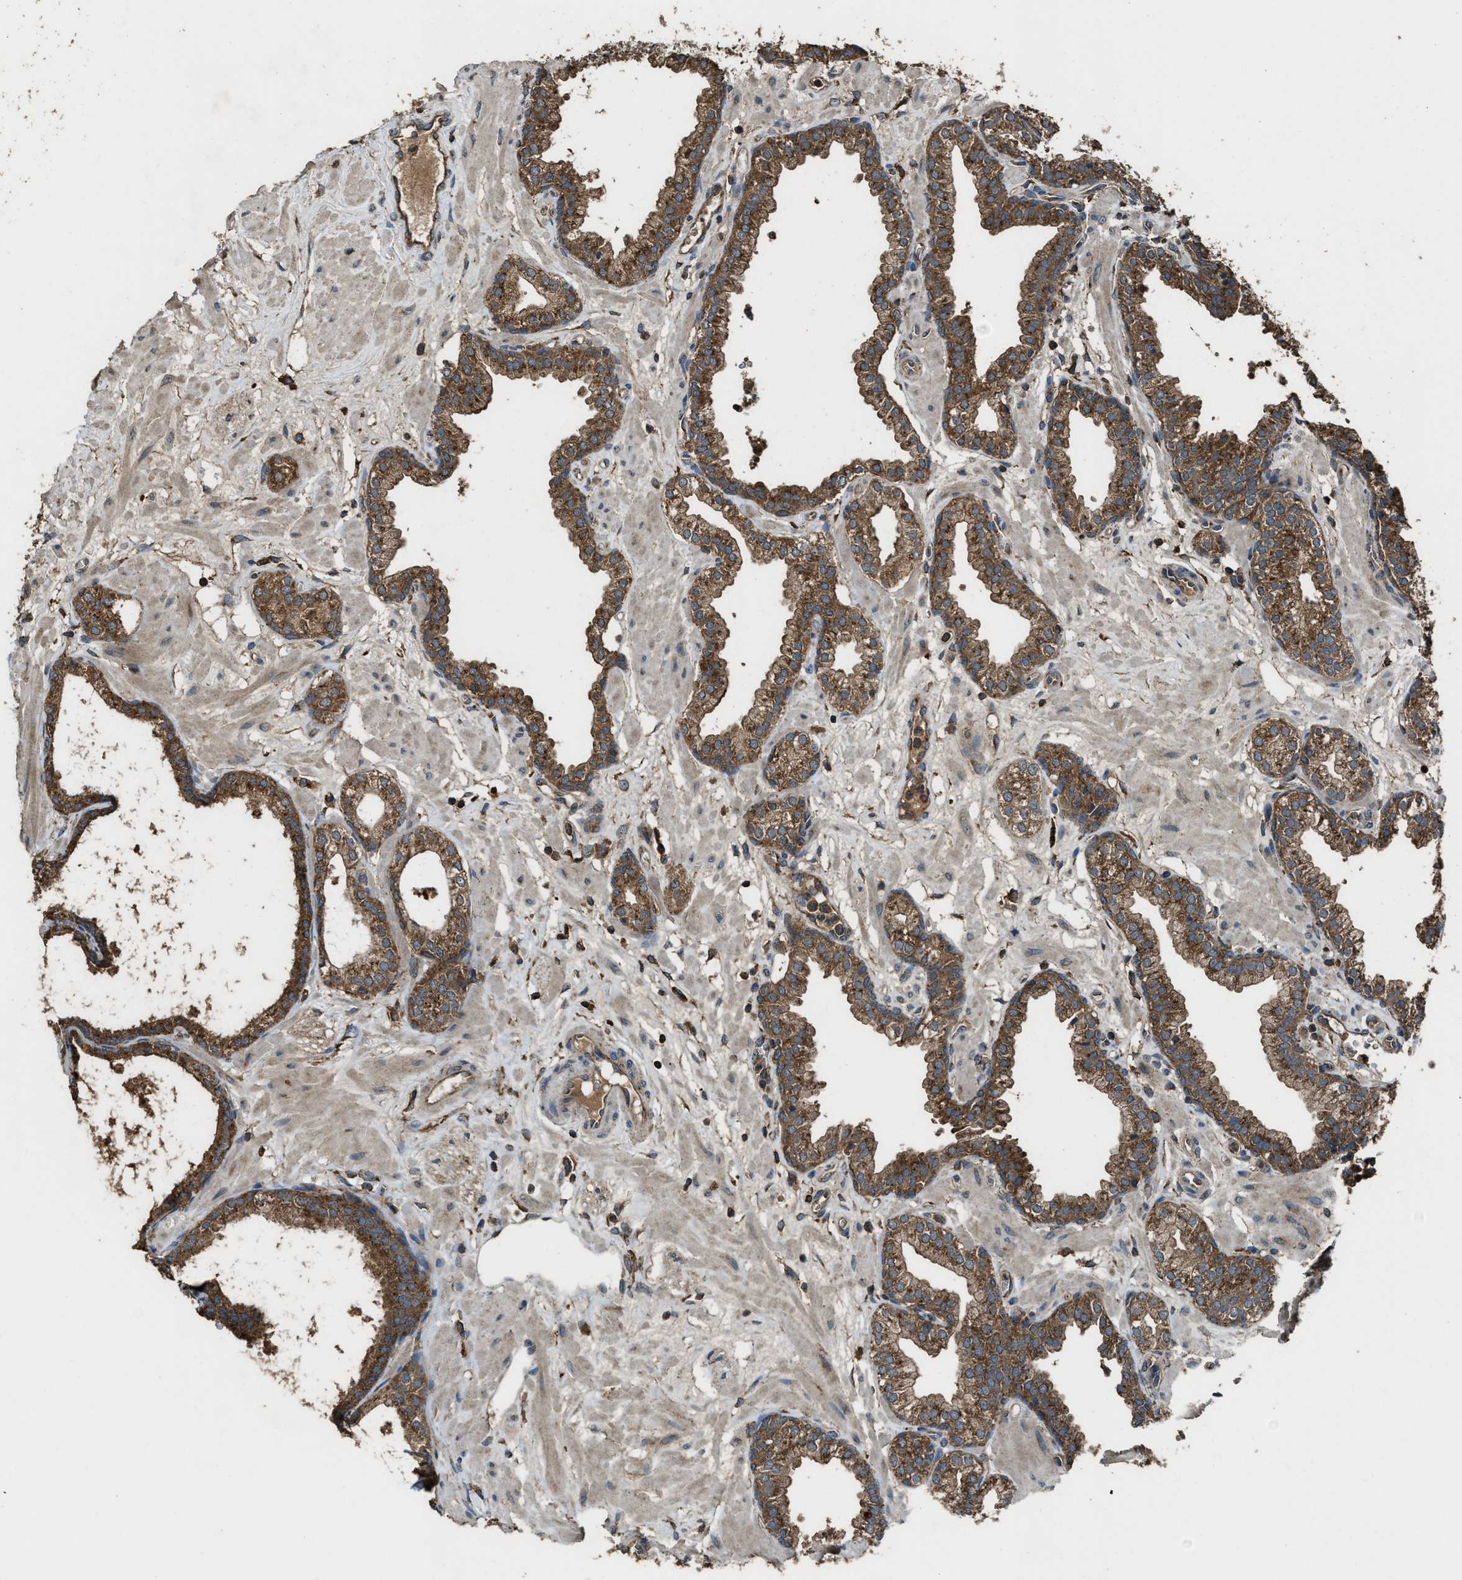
{"staining": {"intensity": "moderate", "quantity": ">75%", "location": "cytoplasmic/membranous"}, "tissue": "prostate", "cell_type": "Glandular cells", "image_type": "normal", "snomed": [{"axis": "morphology", "description": "Normal tissue, NOS"}, {"axis": "morphology", "description": "Urothelial carcinoma, Low grade"}, {"axis": "topography", "description": "Urinary bladder"}, {"axis": "topography", "description": "Prostate"}], "caption": "Immunohistochemical staining of benign human prostate displays >75% levels of moderate cytoplasmic/membranous protein expression in approximately >75% of glandular cells.", "gene": "MAP3K8", "patient": {"sex": "male", "age": 60}}